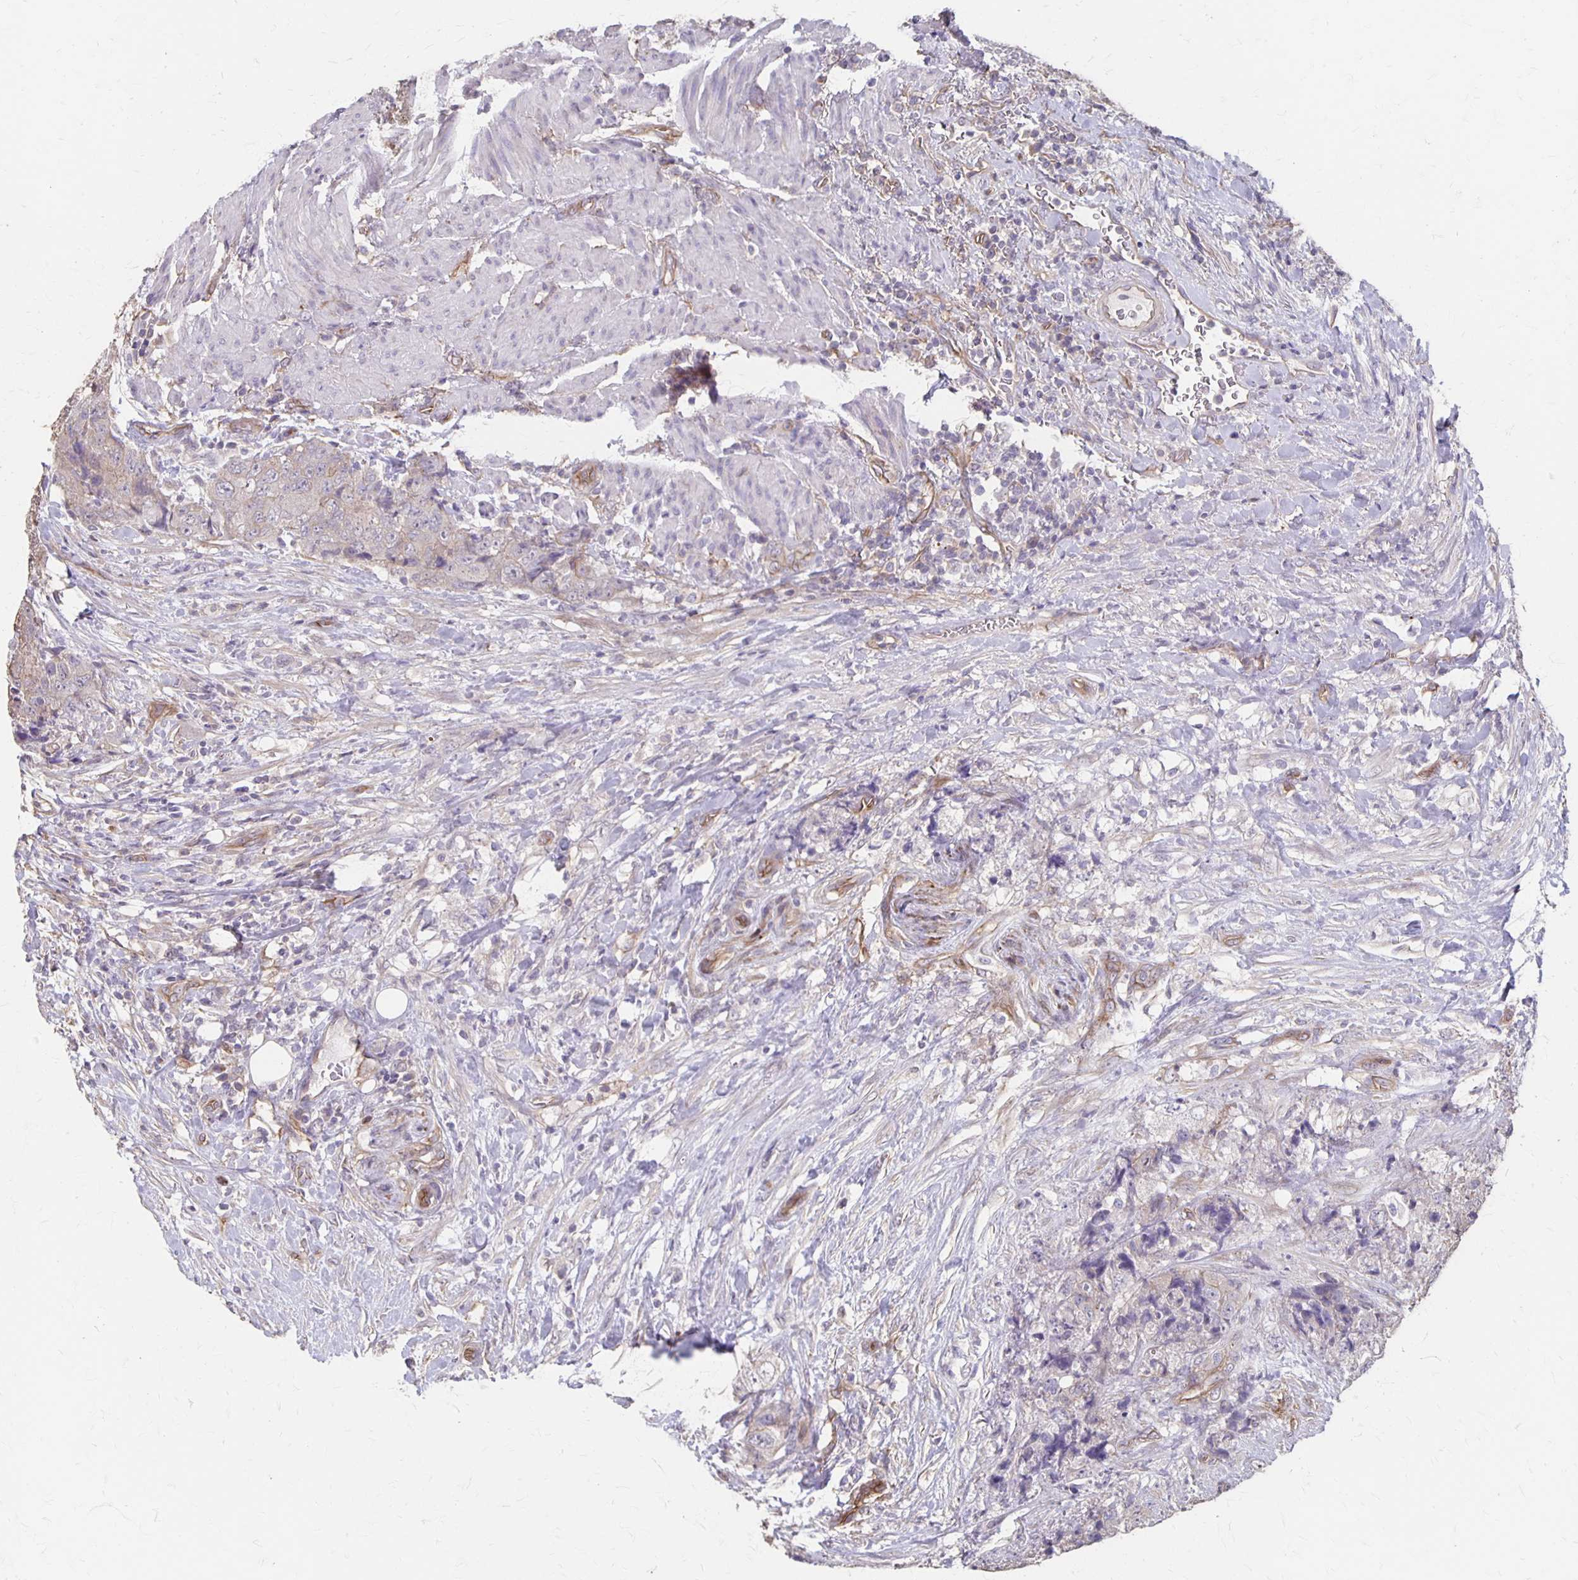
{"staining": {"intensity": "negative", "quantity": "none", "location": "none"}, "tissue": "urothelial cancer", "cell_type": "Tumor cells", "image_type": "cancer", "snomed": [{"axis": "morphology", "description": "Urothelial carcinoma, High grade"}, {"axis": "topography", "description": "Urinary bladder"}], "caption": "This is an immunohistochemistry histopathology image of human urothelial carcinoma (high-grade). There is no staining in tumor cells.", "gene": "PPP1R3E", "patient": {"sex": "female", "age": 78}}